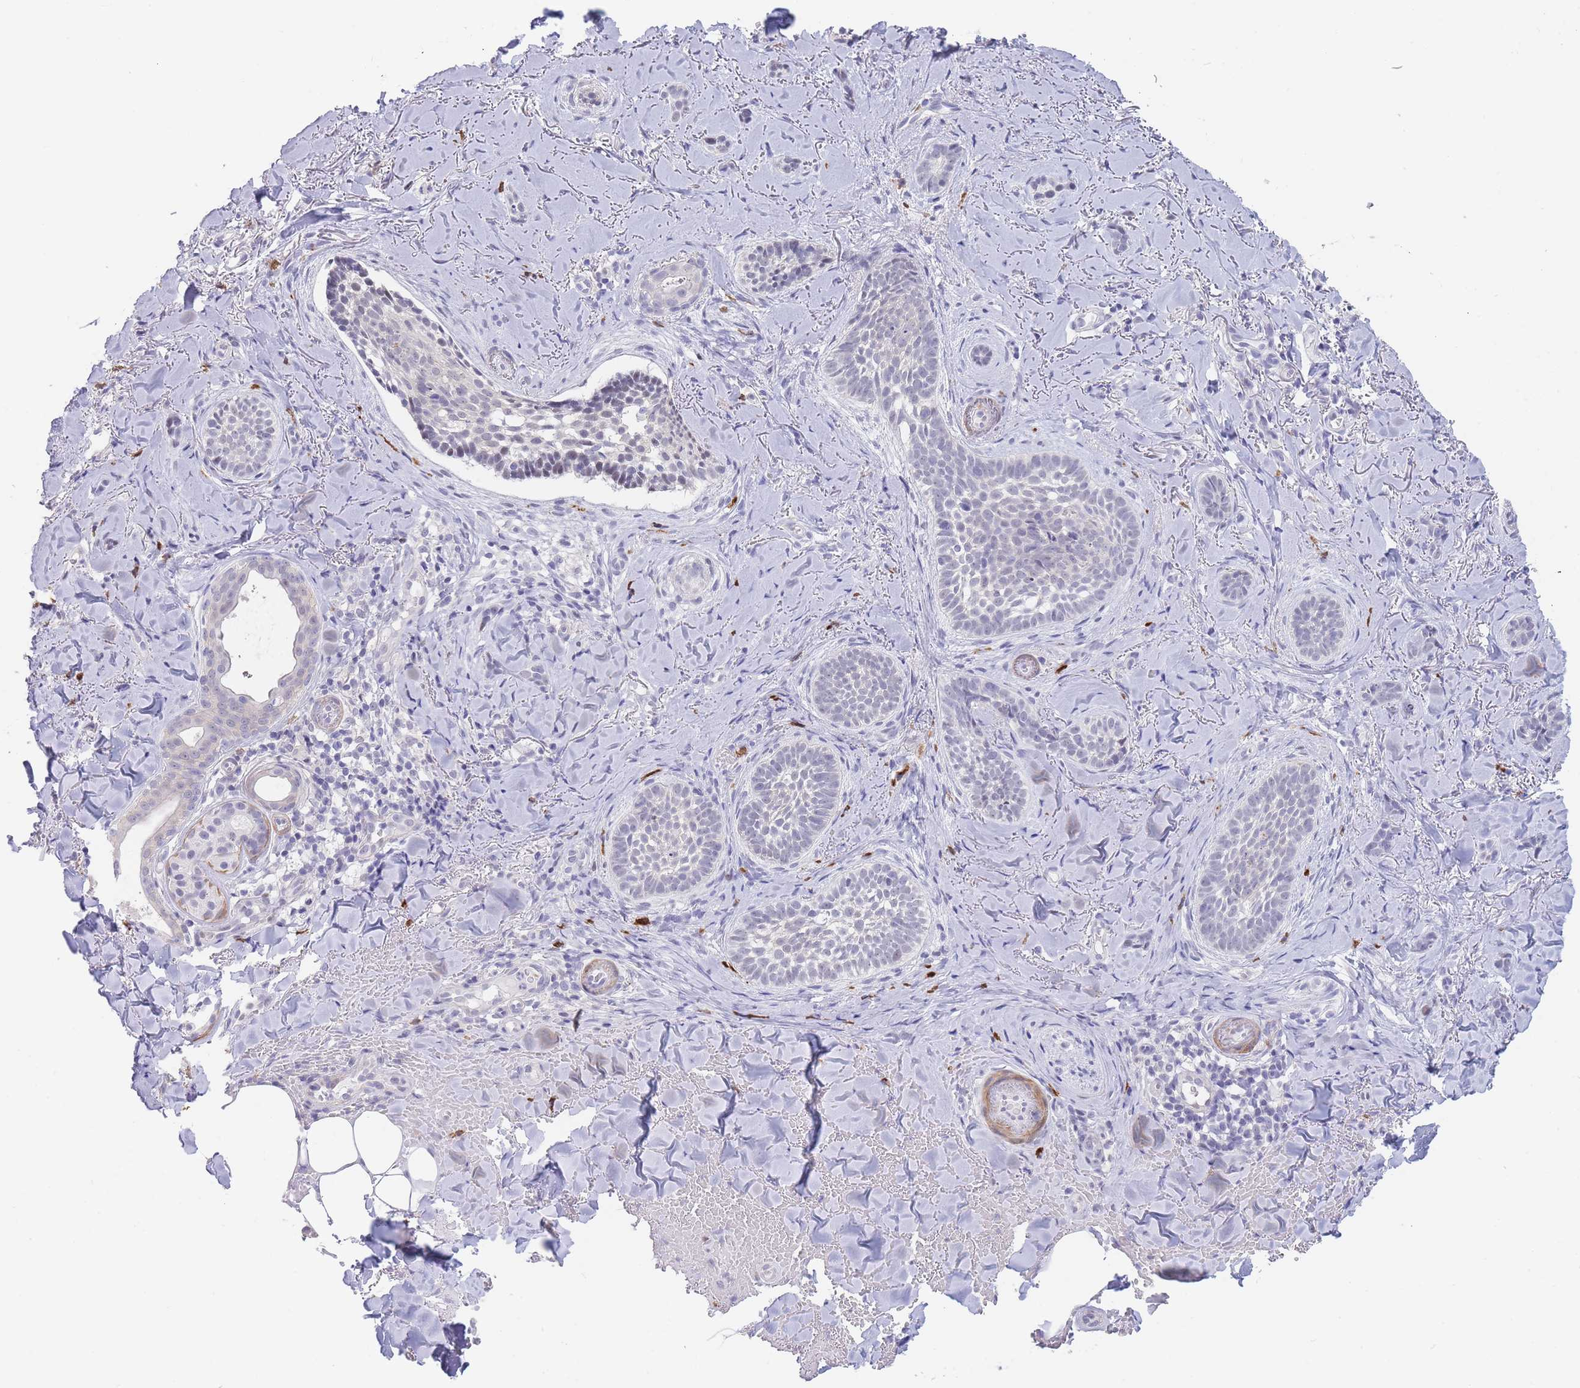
{"staining": {"intensity": "negative", "quantity": "none", "location": "none"}, "tissue": "skin cancer", "cell_type": "Tumor cells", "image_type": "cancer", "snomed": [{"axis": "morphology", "description": "Basal cell carcinoma"}, {"axis": "topography", "description": "Skin"}], "caption": "Protein analysis of skin basal cell carcinoma exhibits no significant staining in tumor cells.", "gene": "ASAP3", "patient": {"sex": "female", "age": 55}}